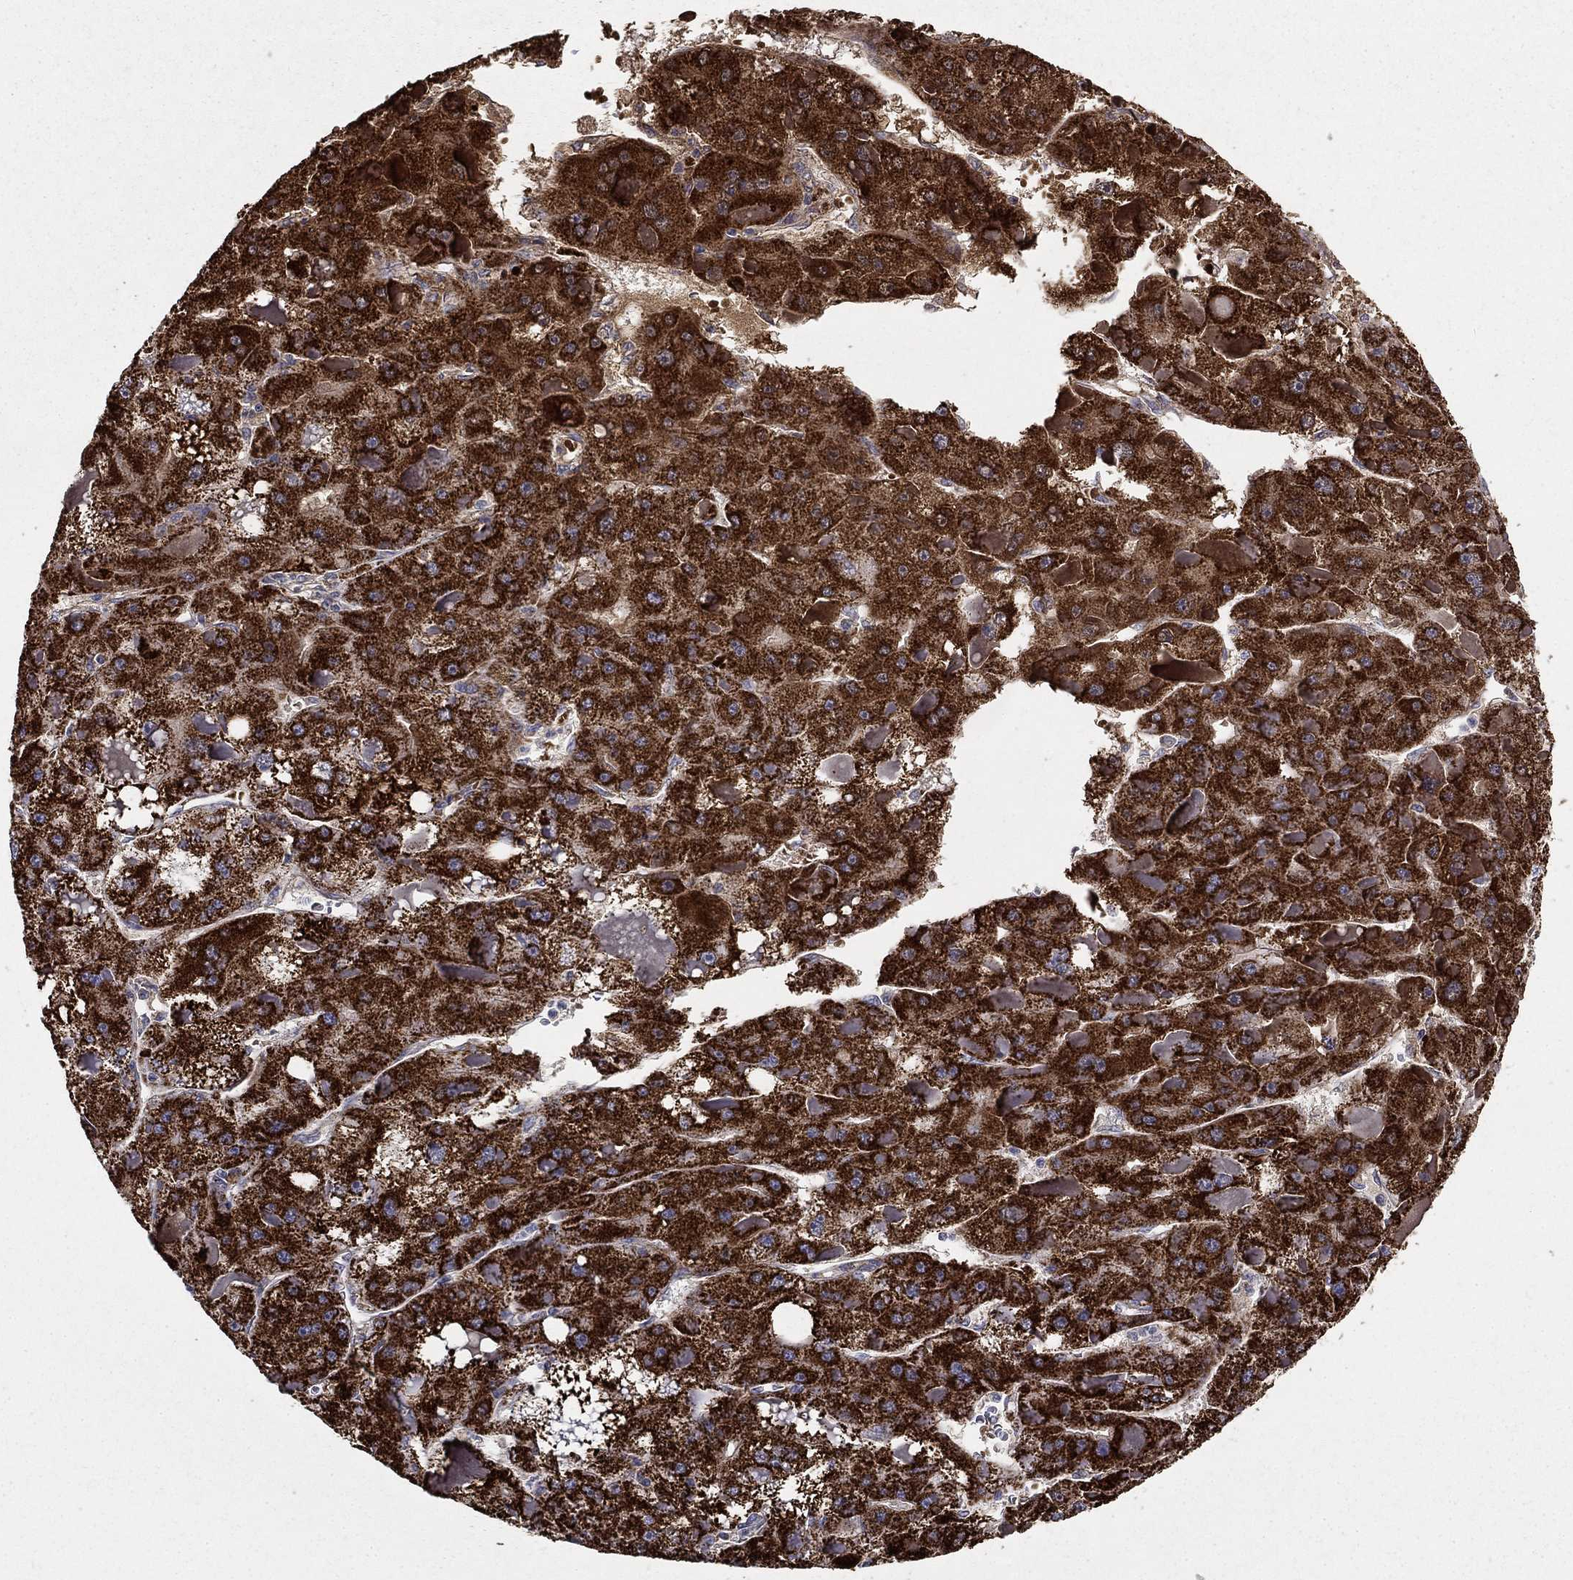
{"staining": {"intensity": "strong", "quantity": ">75%", "location": "cytoplasmic/membranous"}, "tissue": "liver cancer", "cell_type": "Tumor cells", "image_type": "cancer", "snomed": [{"axis": "morphology", "description": "Carcinoma, Hepatocellular, NOS"}, {"axis": "topography", "description": "Liver"}], "caption": "DAB immunohistochemical staining of human liver hepatocellular carcinoma exhibits strong cytoplasmic/membranous protein positivity in about >75% of tumor cells.", "gene": "GCSH", "patient": {"sex": "female", "age": 73}}